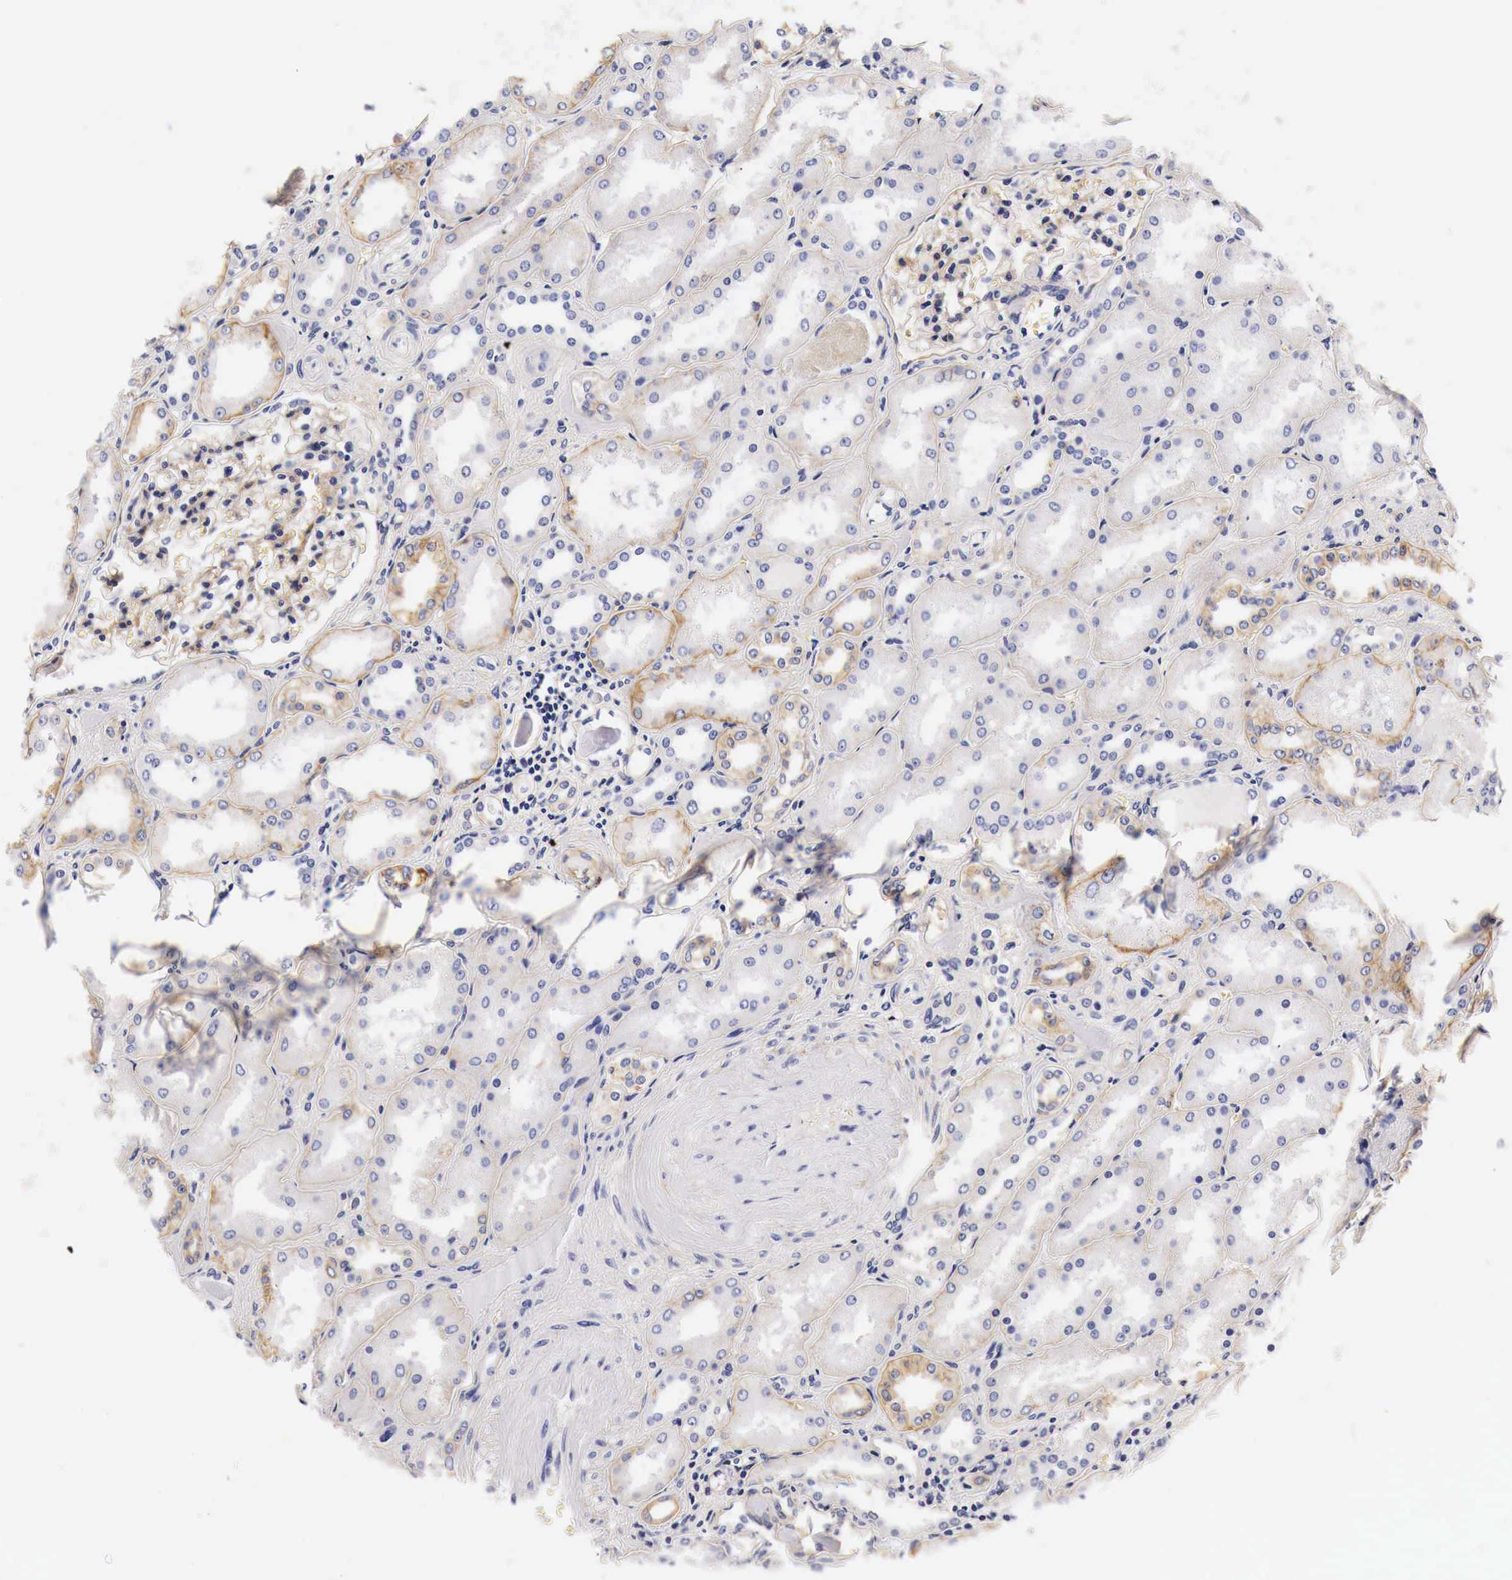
{"staining": {"intensity": "moderate", "quantity": "25%-75%", "location": "cytoplasmic/membranous"}, "tissue": "kidney", "cell_type": "Cells in glomeruli", "image_type": "normal", "snomed": [{"axis": "morphology", "description": "Normal tissue, NOS"}, {"axis": "topography", "description": "Kidney"}], "caption": "The histopathology image demonstrates staining of normal kidney, revealing moderate cytoplasmic/membranous protein staining (brown color) within cells in glomeruli. The protein of interest is stained brown, and the nuclei are stained in blue (DAB (3,3'-diaminobenzidine) IHC with brightfield microscopy, high magnification).", "gene": "EGFR", "patient": {"sex": "male", "age": 61}}